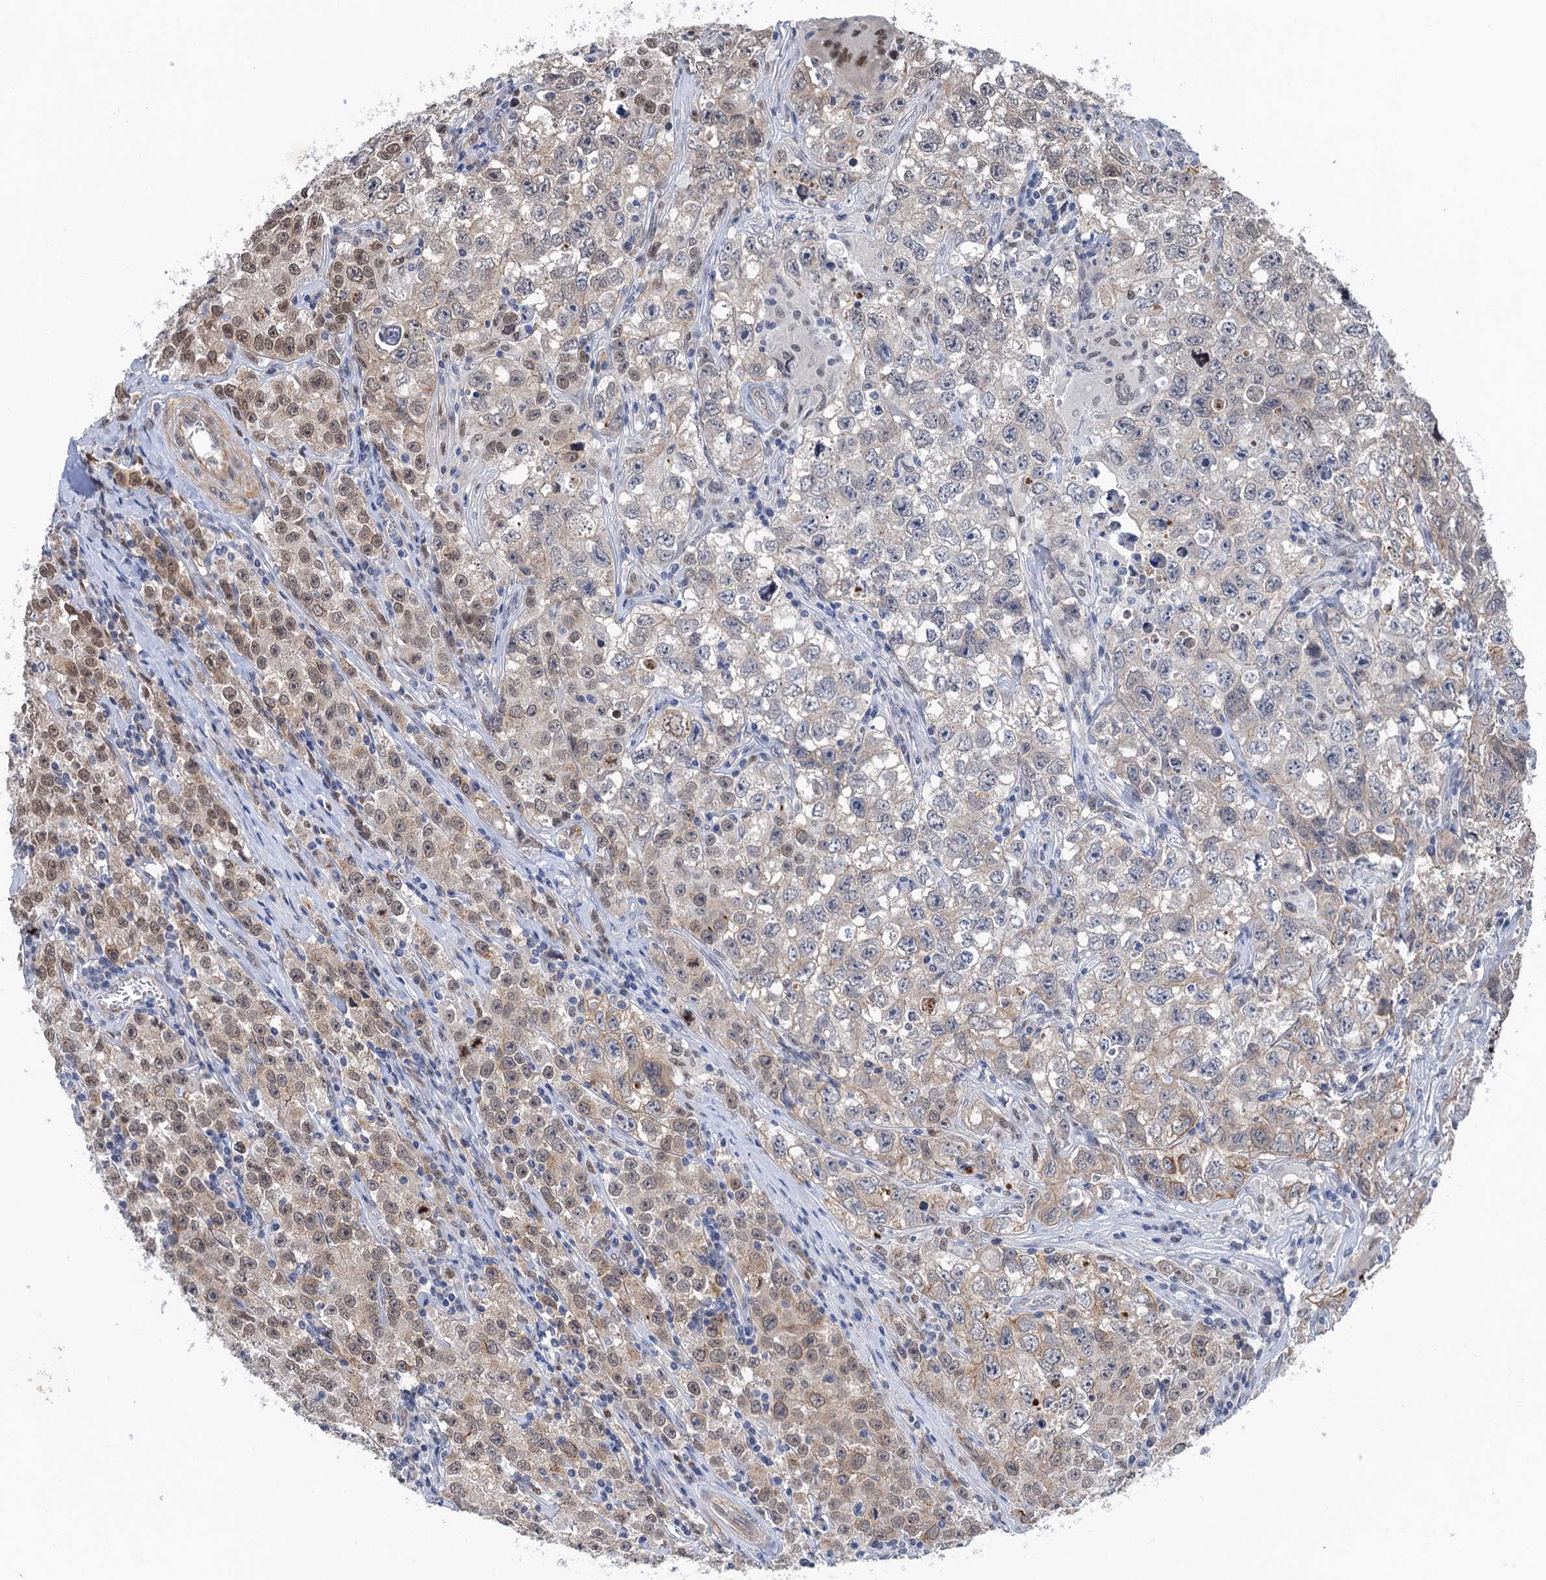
{"staining": {"intensity": "weak", "quantity": "<25%", "location": "cytoplasmic/membranous,nuclear"}, "tissue": "testis cancer", "cell_type": "Tumor cells", "image_type": "cancer", "snomed": [{"axis": "morphology", "description": "Seminoma, NOS"}, {"axis": "morphology", "description": "Carcinoma, Embryonal, NOS"}, {"axis": "topography", "description": "Testis"}], "caption": "Histopathology image shows no protein expression in tumor cells of testis embryonal carcinoma tissue.", "gene": "TTC31", "patient": {"sex": "male", "age": 43}}